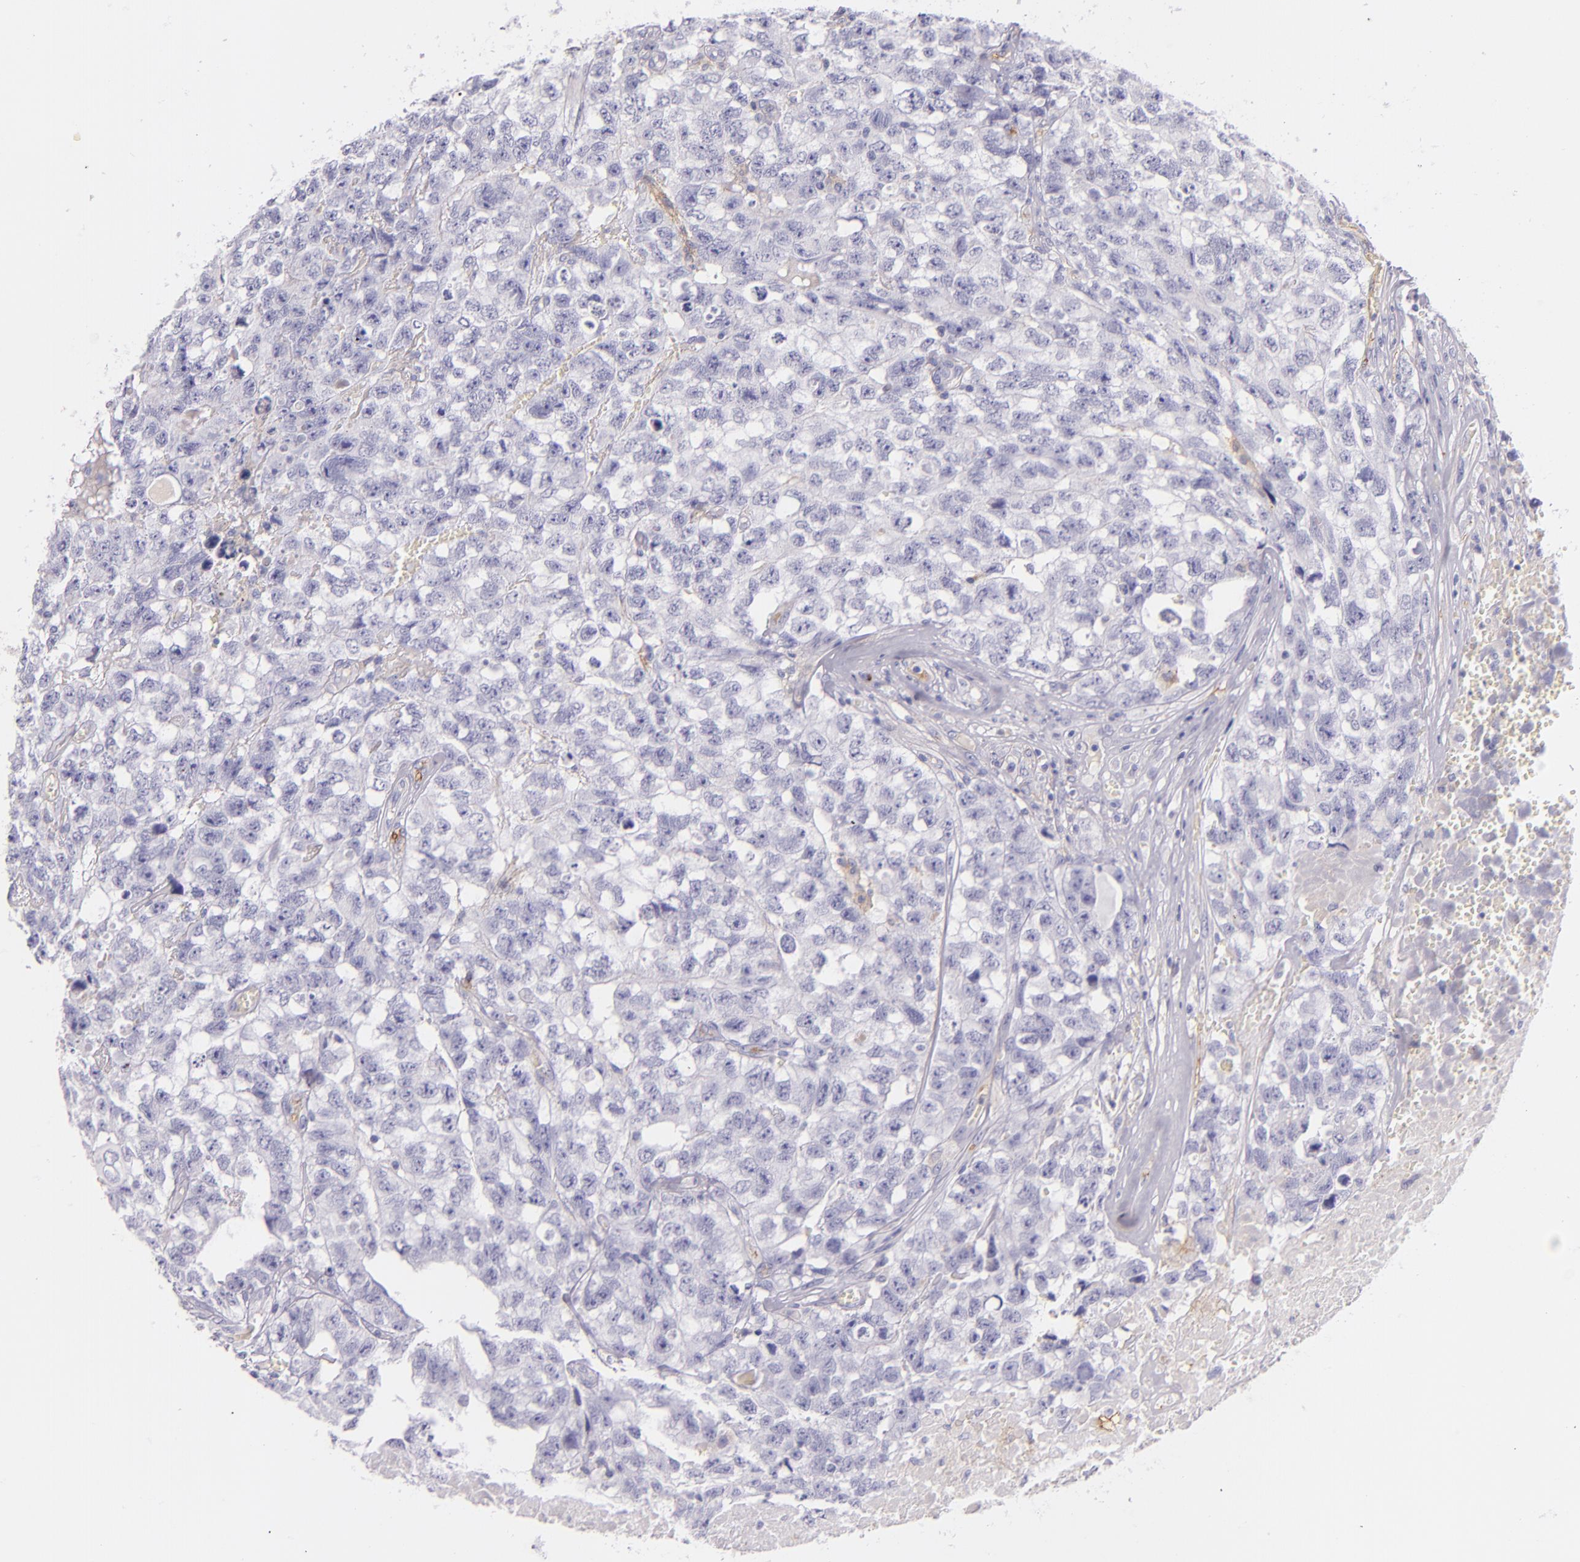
{"staining": {"intensity": "negative", "quantity": "none", "location": "none"}, "tissue": "testis cancer", "cell_type": "Tumor cells", "image_type": "cancer", "snomed": [{"axis": "morphology", "description": "Carcinoma, Embryonal, NOS"}, {"axis": "topography", "description": "Testis"}], "caption": "Immunohistochemistry photomicrograph of embryonal carcinoma (testis) stained for a protein (brown), which displays no staining in tumor cells.", "gene": "ICAM1", "patient": {"sex": "male", "age": 31}}